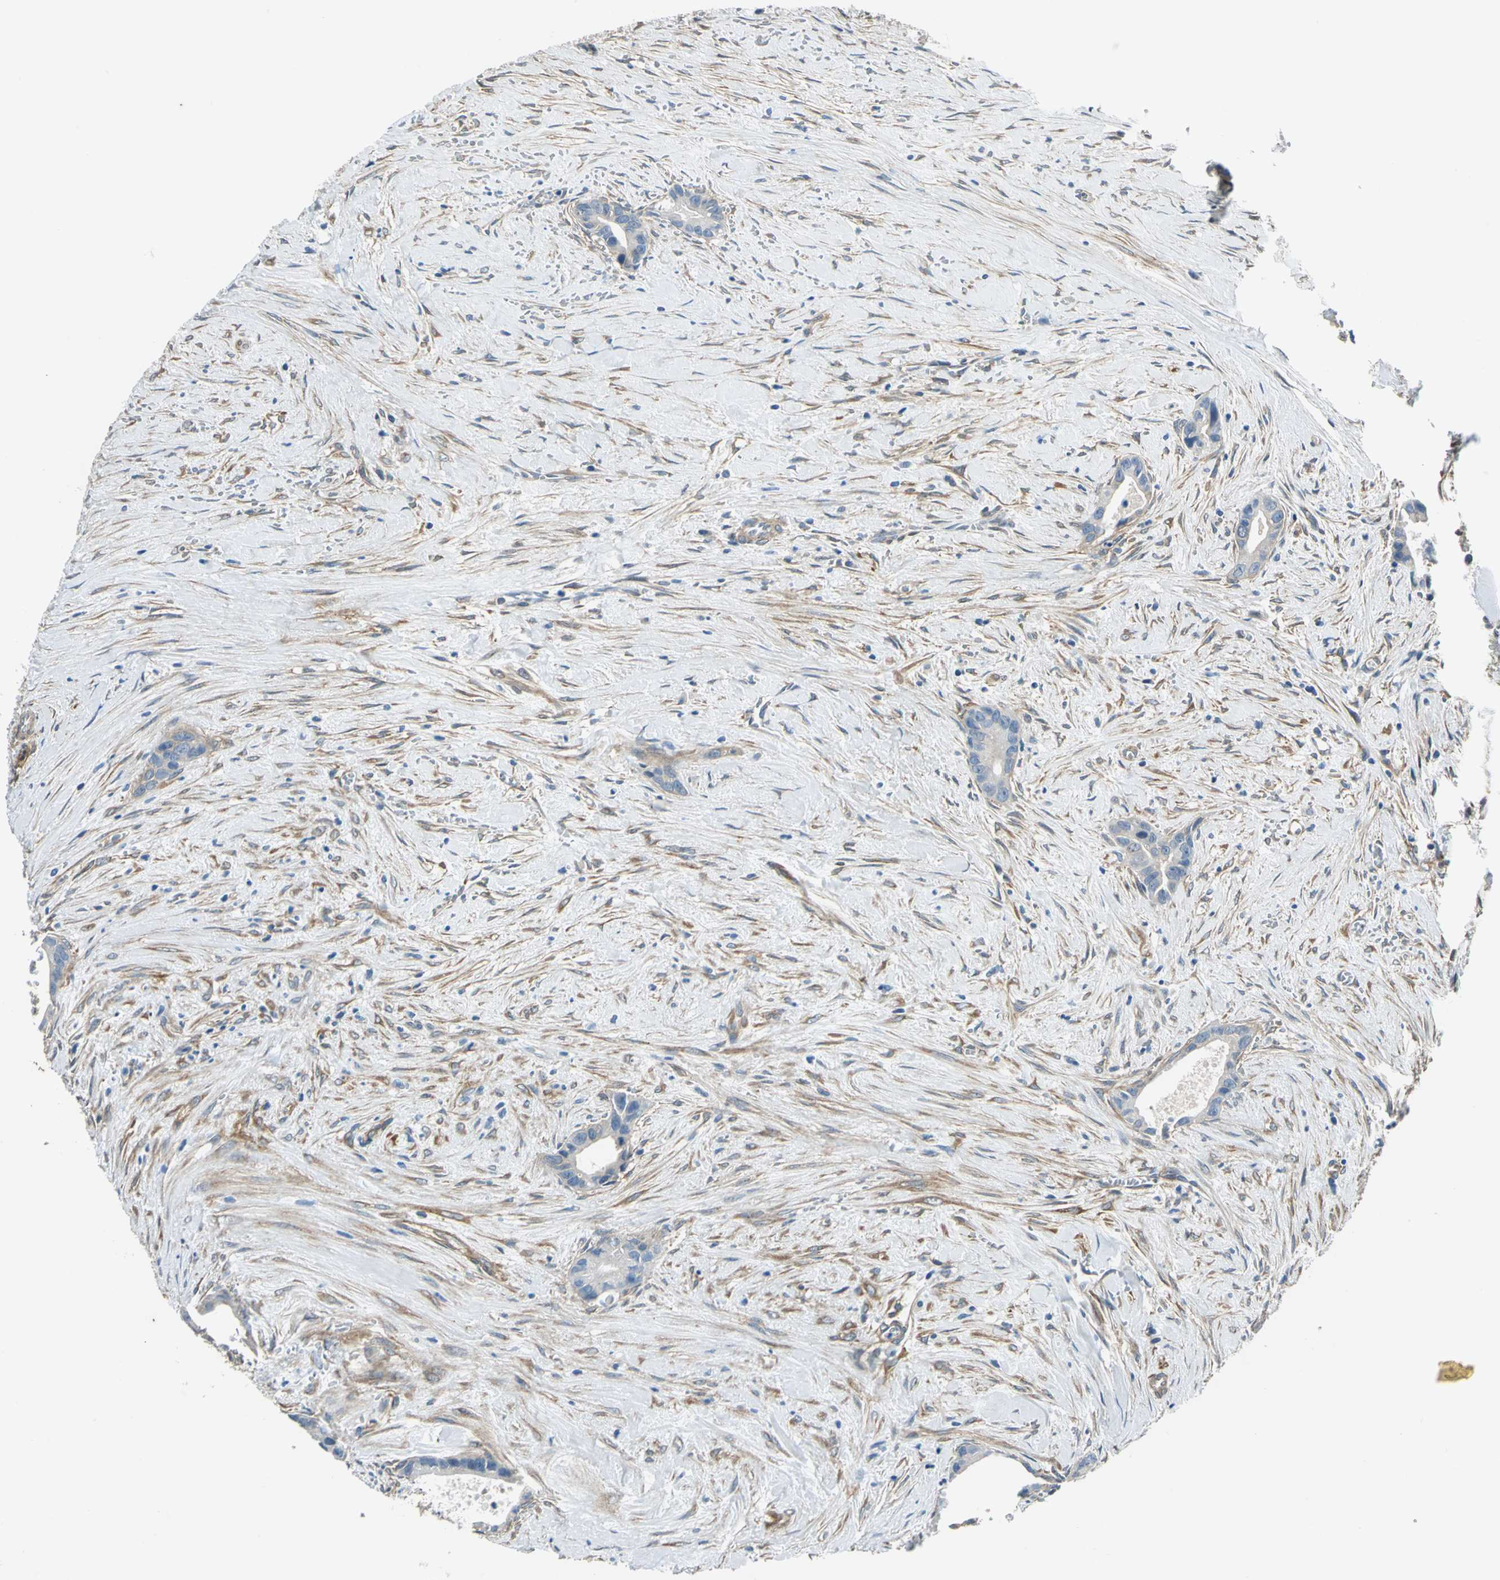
{"staining": {"intensity": "moderate", "quantity": "25%-75%", "location": "cytoplasmic/membranous"}, "tissue": "liver cancer", "cell_type": "Tumor cells", "image_type": "cancer", "snomed": [{"axis": "morphology", "description": "Cholangiocarcinoma"}, {"axis": "topography", "description": "Liver"}], "caption": "This photomicrograph reveals cholangiocarcinoma (liver) stained with immunohistochemistry (IHC) to label a protein in brown. The cytoplasmic/membranous of tumor cells show moderate positivity for the protein. Nuclei are counter-stained blue.", "gene": "CDC42EP1", "patient": {"sex": "female", "age": 55}}